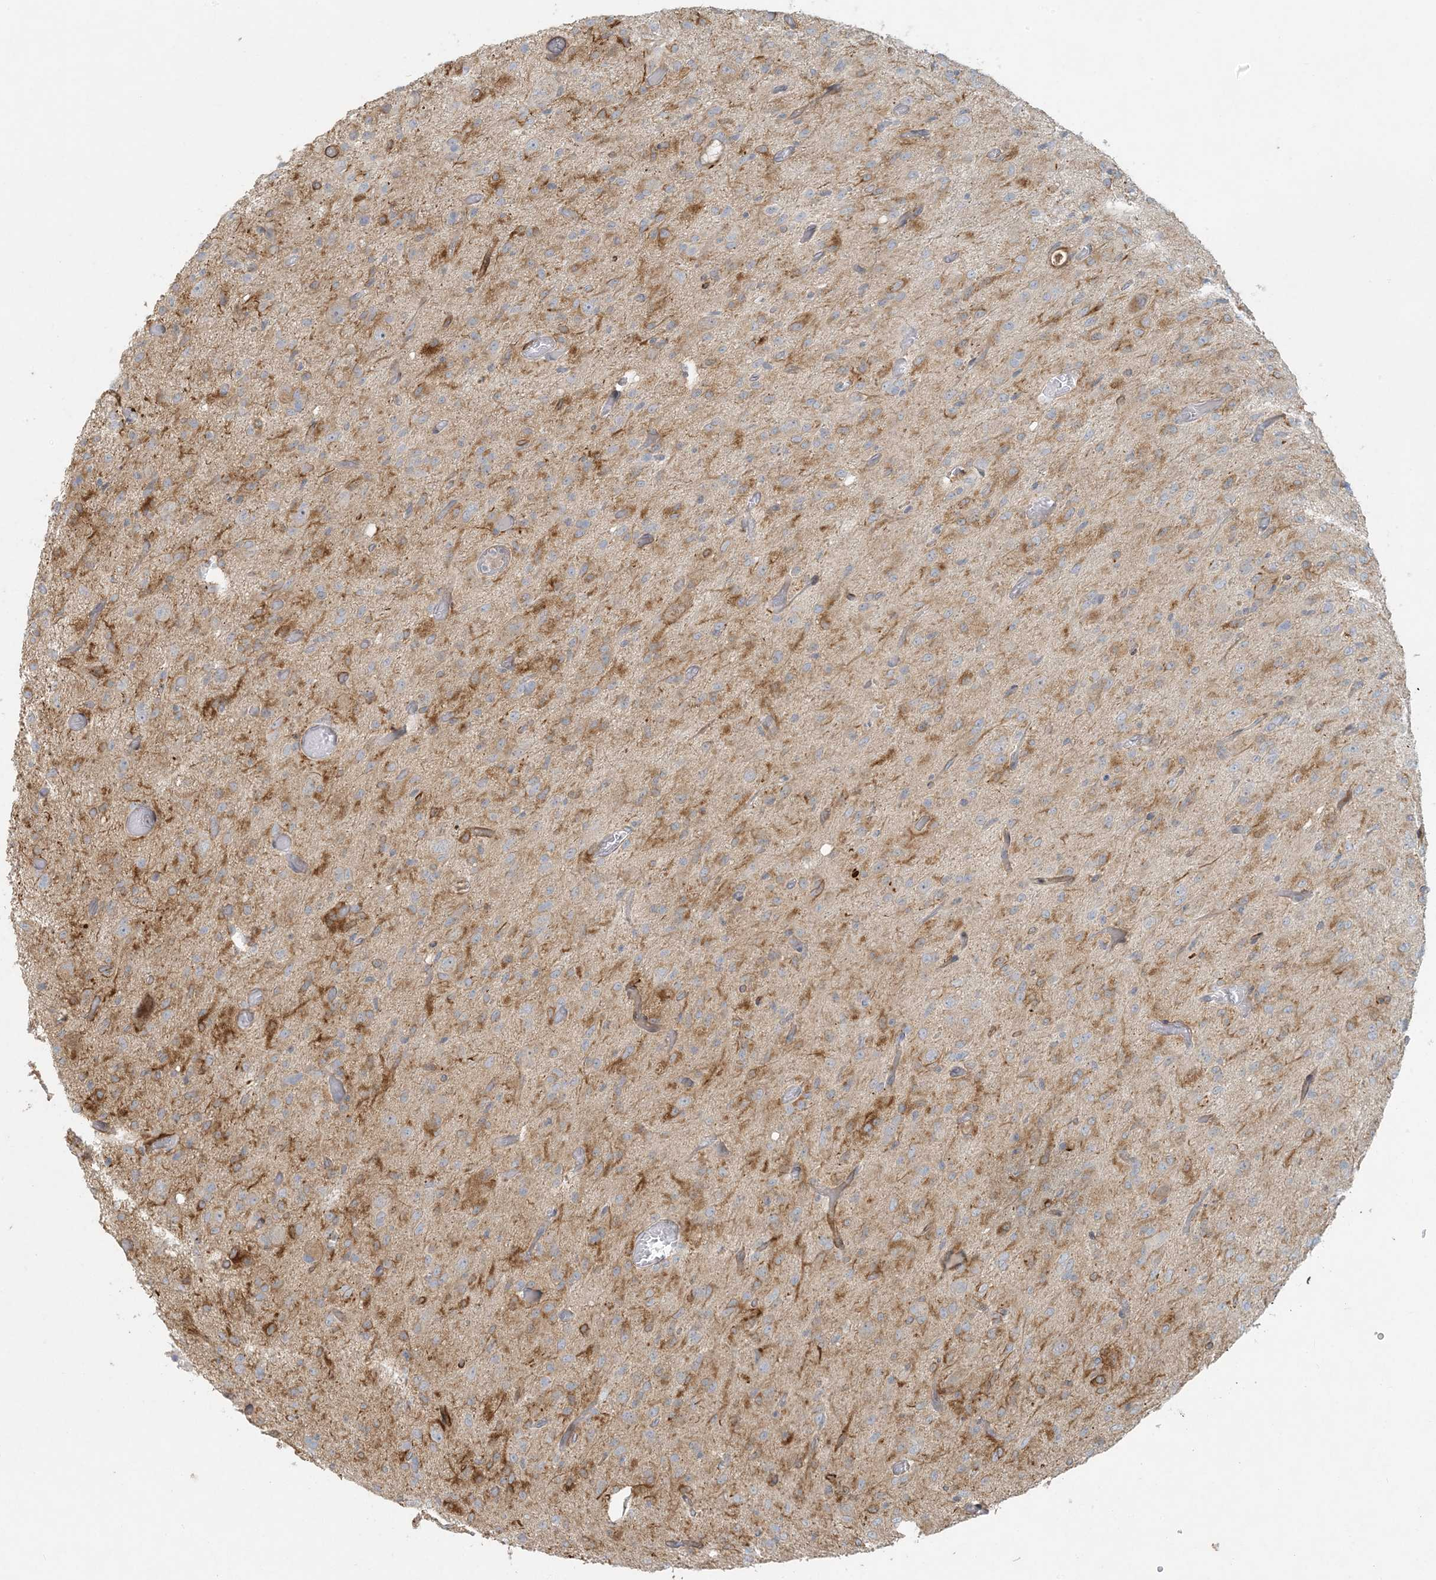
{"staining": {"intensity": "moderate", "quantity": "25%-75%", "location": "cytoplasmic/membranous"}, "tissue": "glioma", "cell_type": "Tumor cells", "image_type": "cancer", "snomed": [{"axis": "morphology", "description": "Glioma, malignant, High grade"}, {"axis": "topography", "description": "Brain"}], "caption": "The immunohistochemical stain labels moderate cytoplasmic/membranous expression in tumor cells of glioma tissue.", "gene": "BCORL1", "patient": {"sex": "female", "age": 59}}